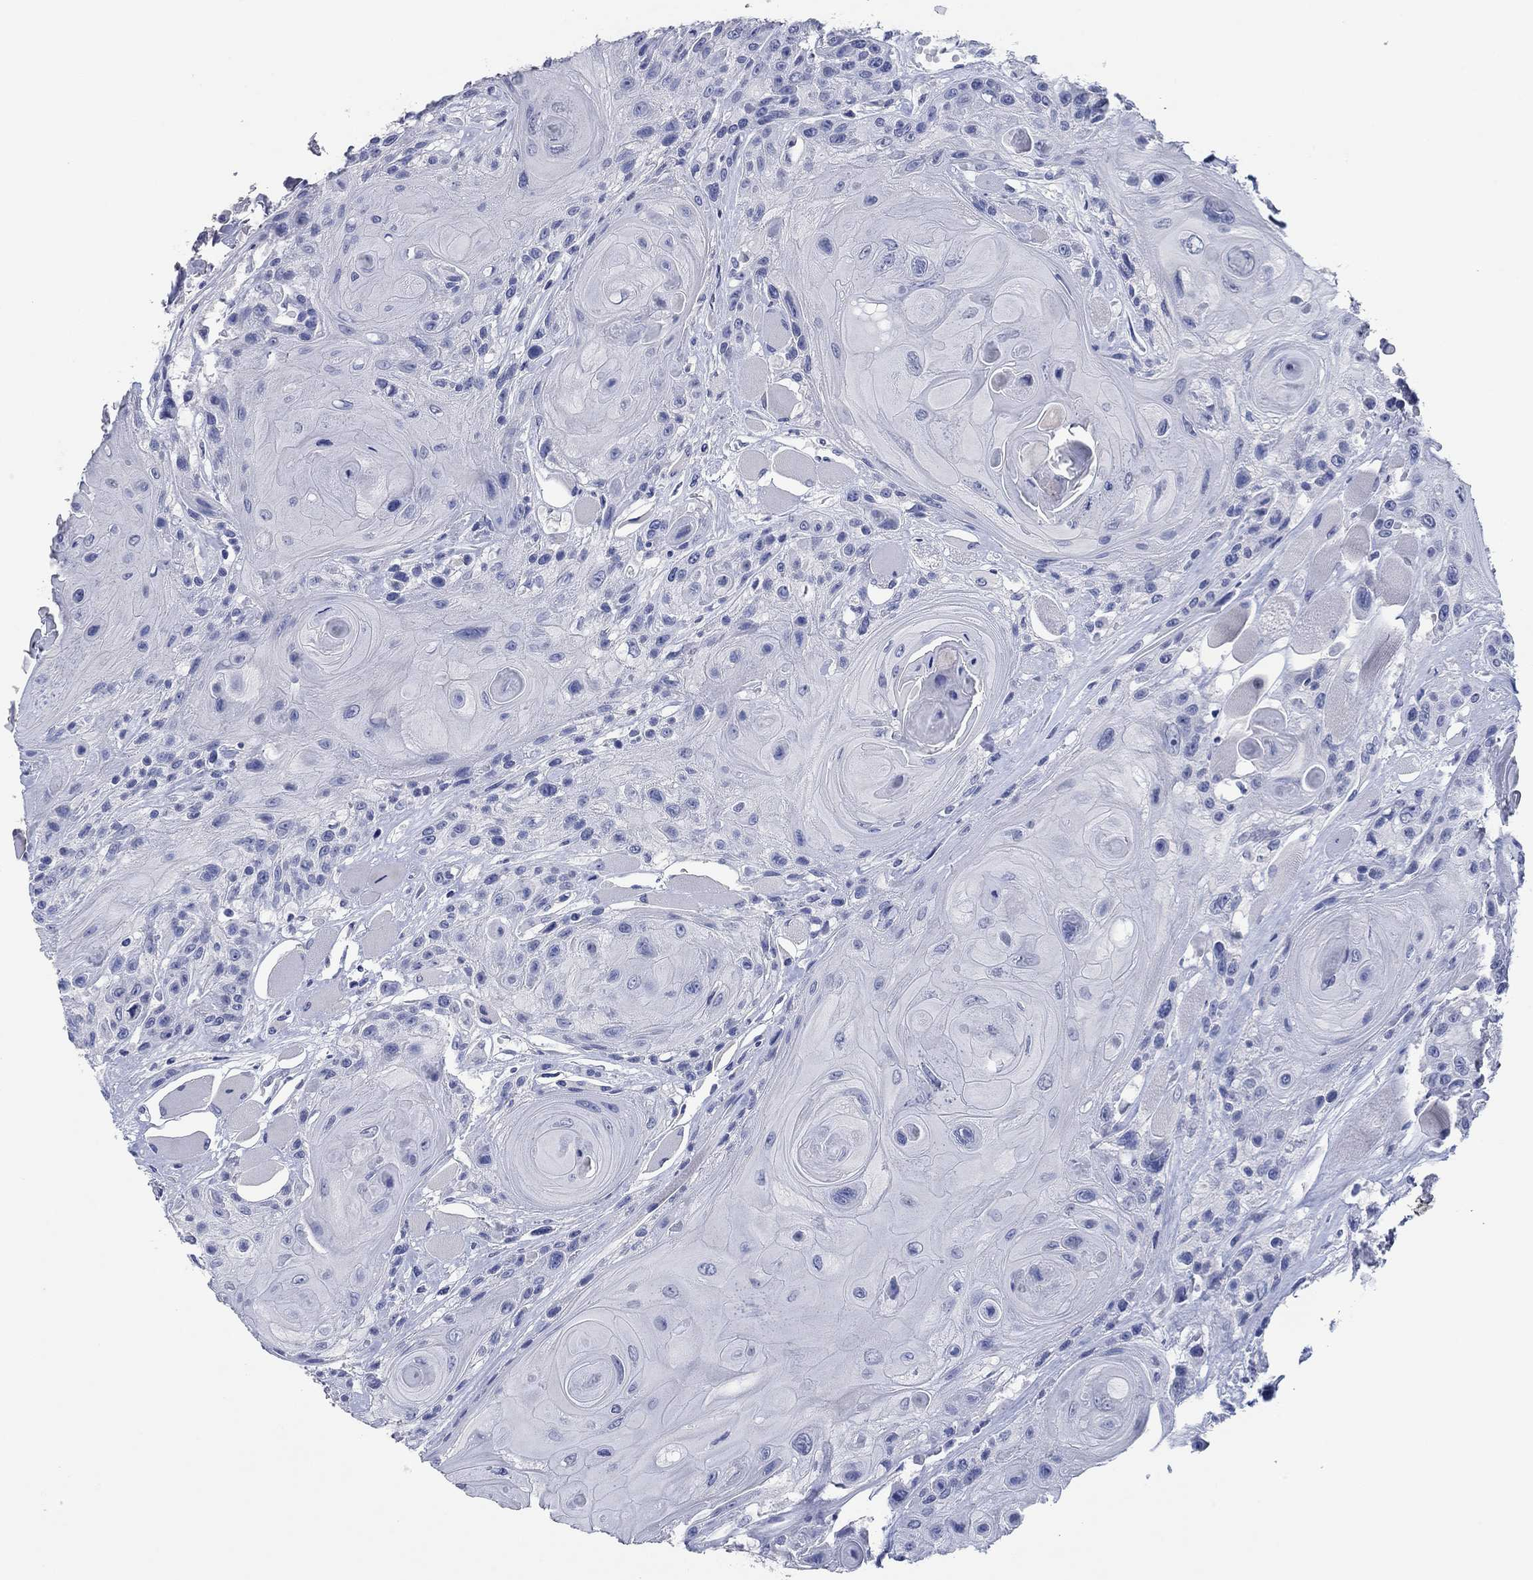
{"staining": {"intensity": "negative", "quantity": "none", "location": "none"}, "tissue": "head and neck cancer", "cell_type": "Tumor cells", "image_type": "cancer", "snomed": [{"axis": "morphology", "description": "Squamous cell carcinoma, NOS"}, {"axis": "topography", "description": "Head-Neck"}], "caption": "Head and neck cancer (squamous cell carcinoma) was stained to show a protein in brown. There is no significant positivity in tumor cells.", "gene": "POU5F1", "patient": {"sex": "female", "age": 59}}